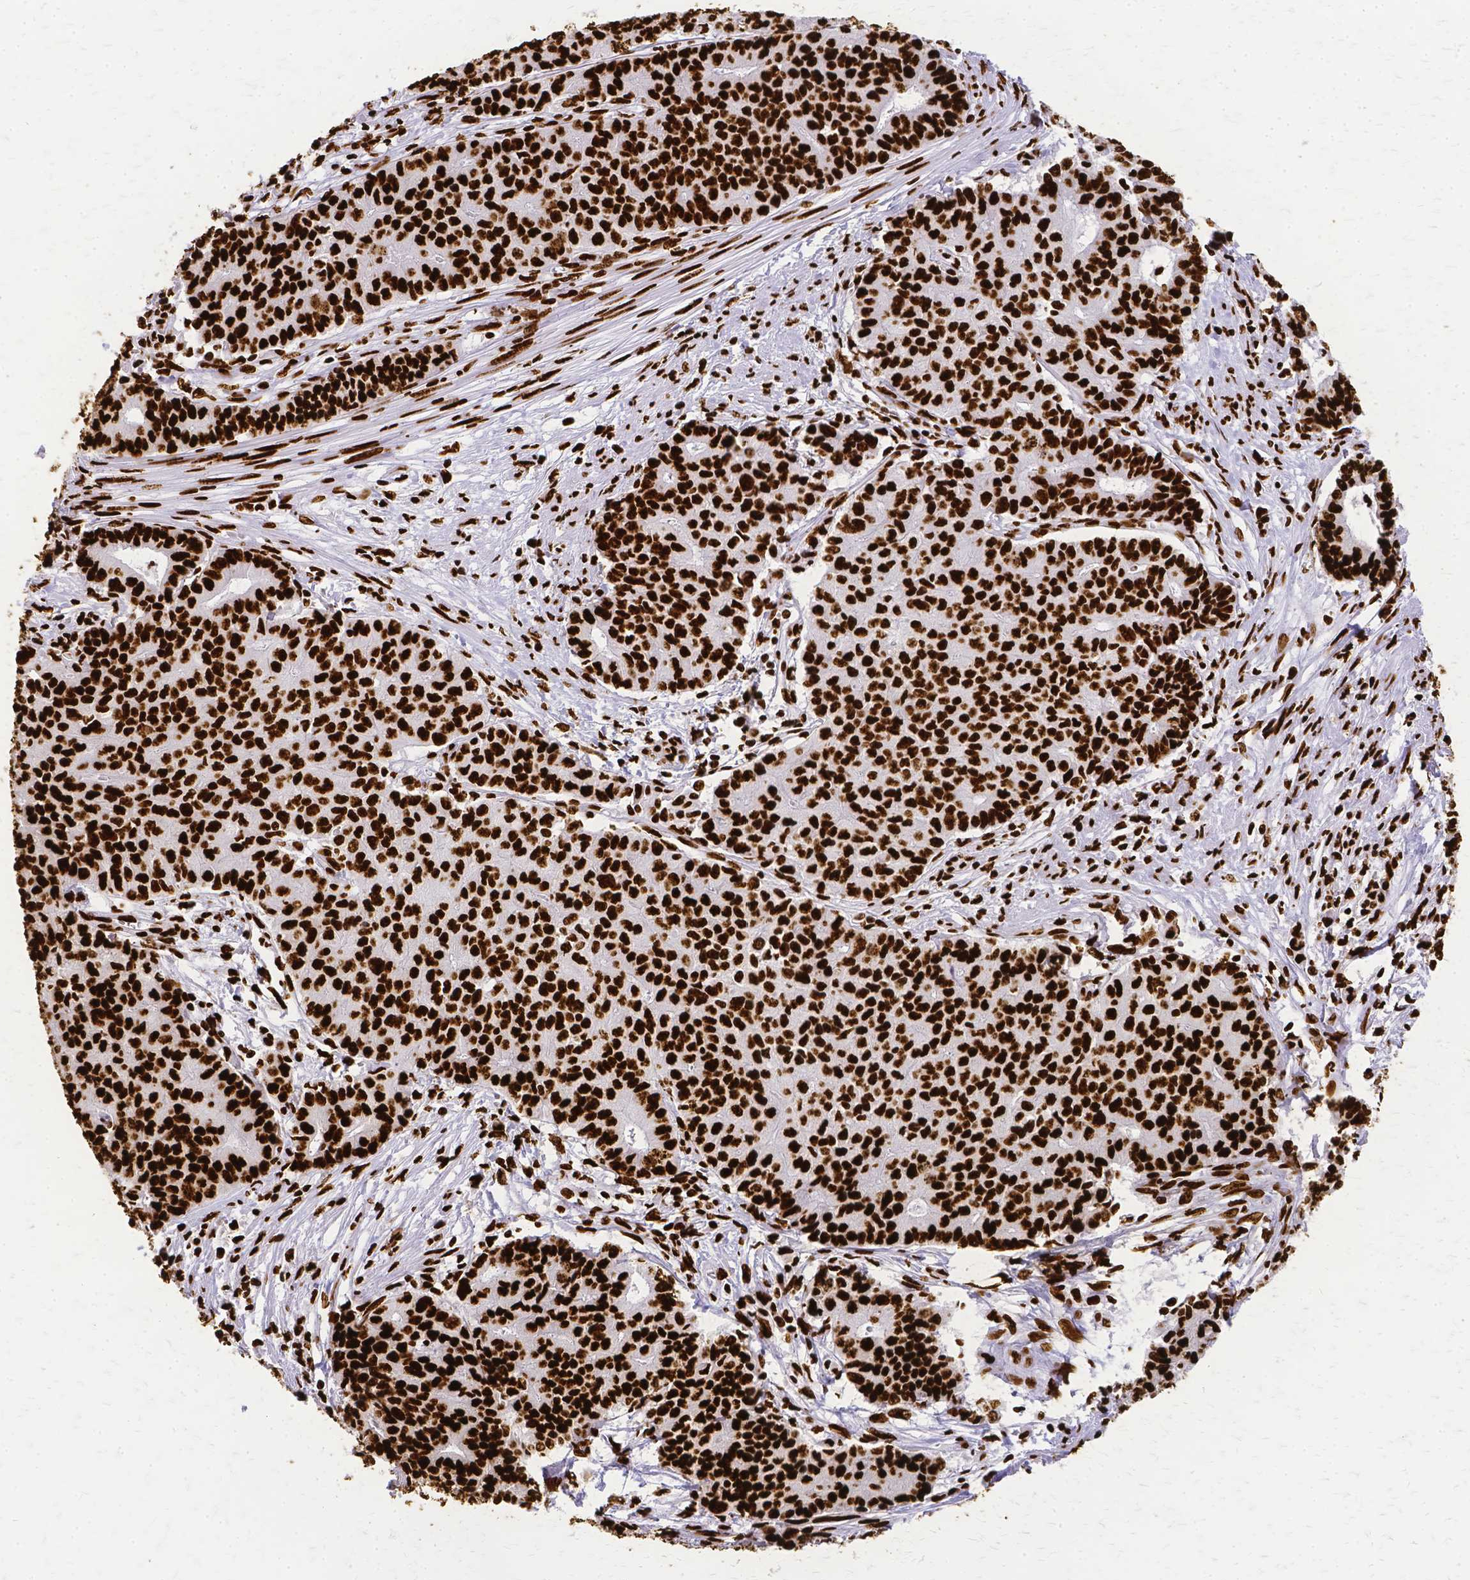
{"staining": {"intensity": "strong", "quantity": ">75%", "location": "nuclear"}, "tissue": "endometrial cancer", "cell_type": "Tumor cells", "image_type": "cancer", "snomed": [{"axis": "morphology", "description": "Adenocarcinoma, NOS"}, {"axis": "topography", "description": "Endometrium"}], "caption": "The immunohistochemical stain highlights strong nuclear positivity in tumor cells of adenocarcinoma (endometrial) tissue.", "gene": "SFPQ", "patient": {"sex": "female", "age": 59}}